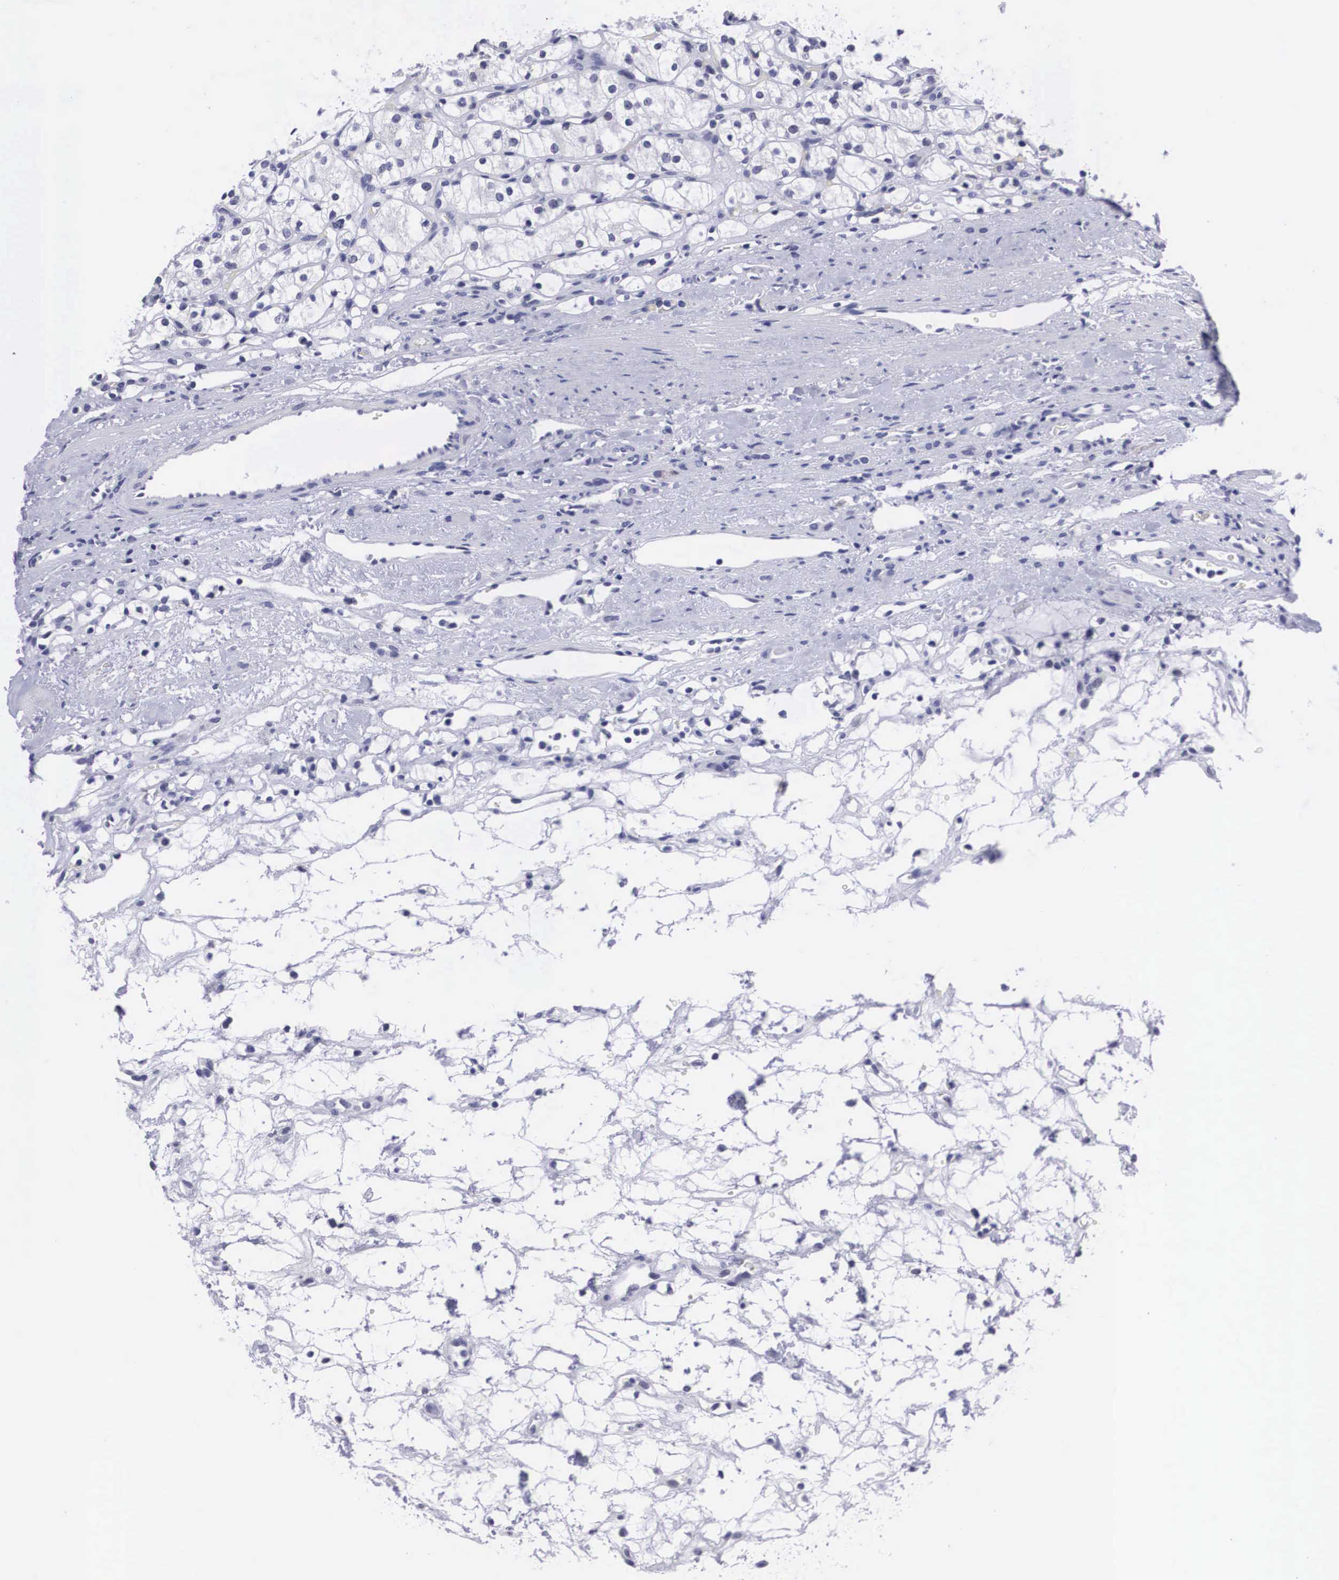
{"staining": {"intensity": "negative", "quantity": "none", "location": "none"}, "tissue": "renal cancer", "cell_type": "Tumor cells", "image_type": "cancer", "snomed": [{"axis": "morphology", "description": "Adenocarcinoma, NOS"}, {"axis": "topography", "description": "Kidney"}], "caption": "The micrograph shows no significant expression in tumor cells of adenocarcinoma (renal). The staining is performed using DAB brown chromogen with nuclei counter-stained in using hematoxylin.", "gene": "C22orf31", "patient": {"sex": "female", "age": 60}}